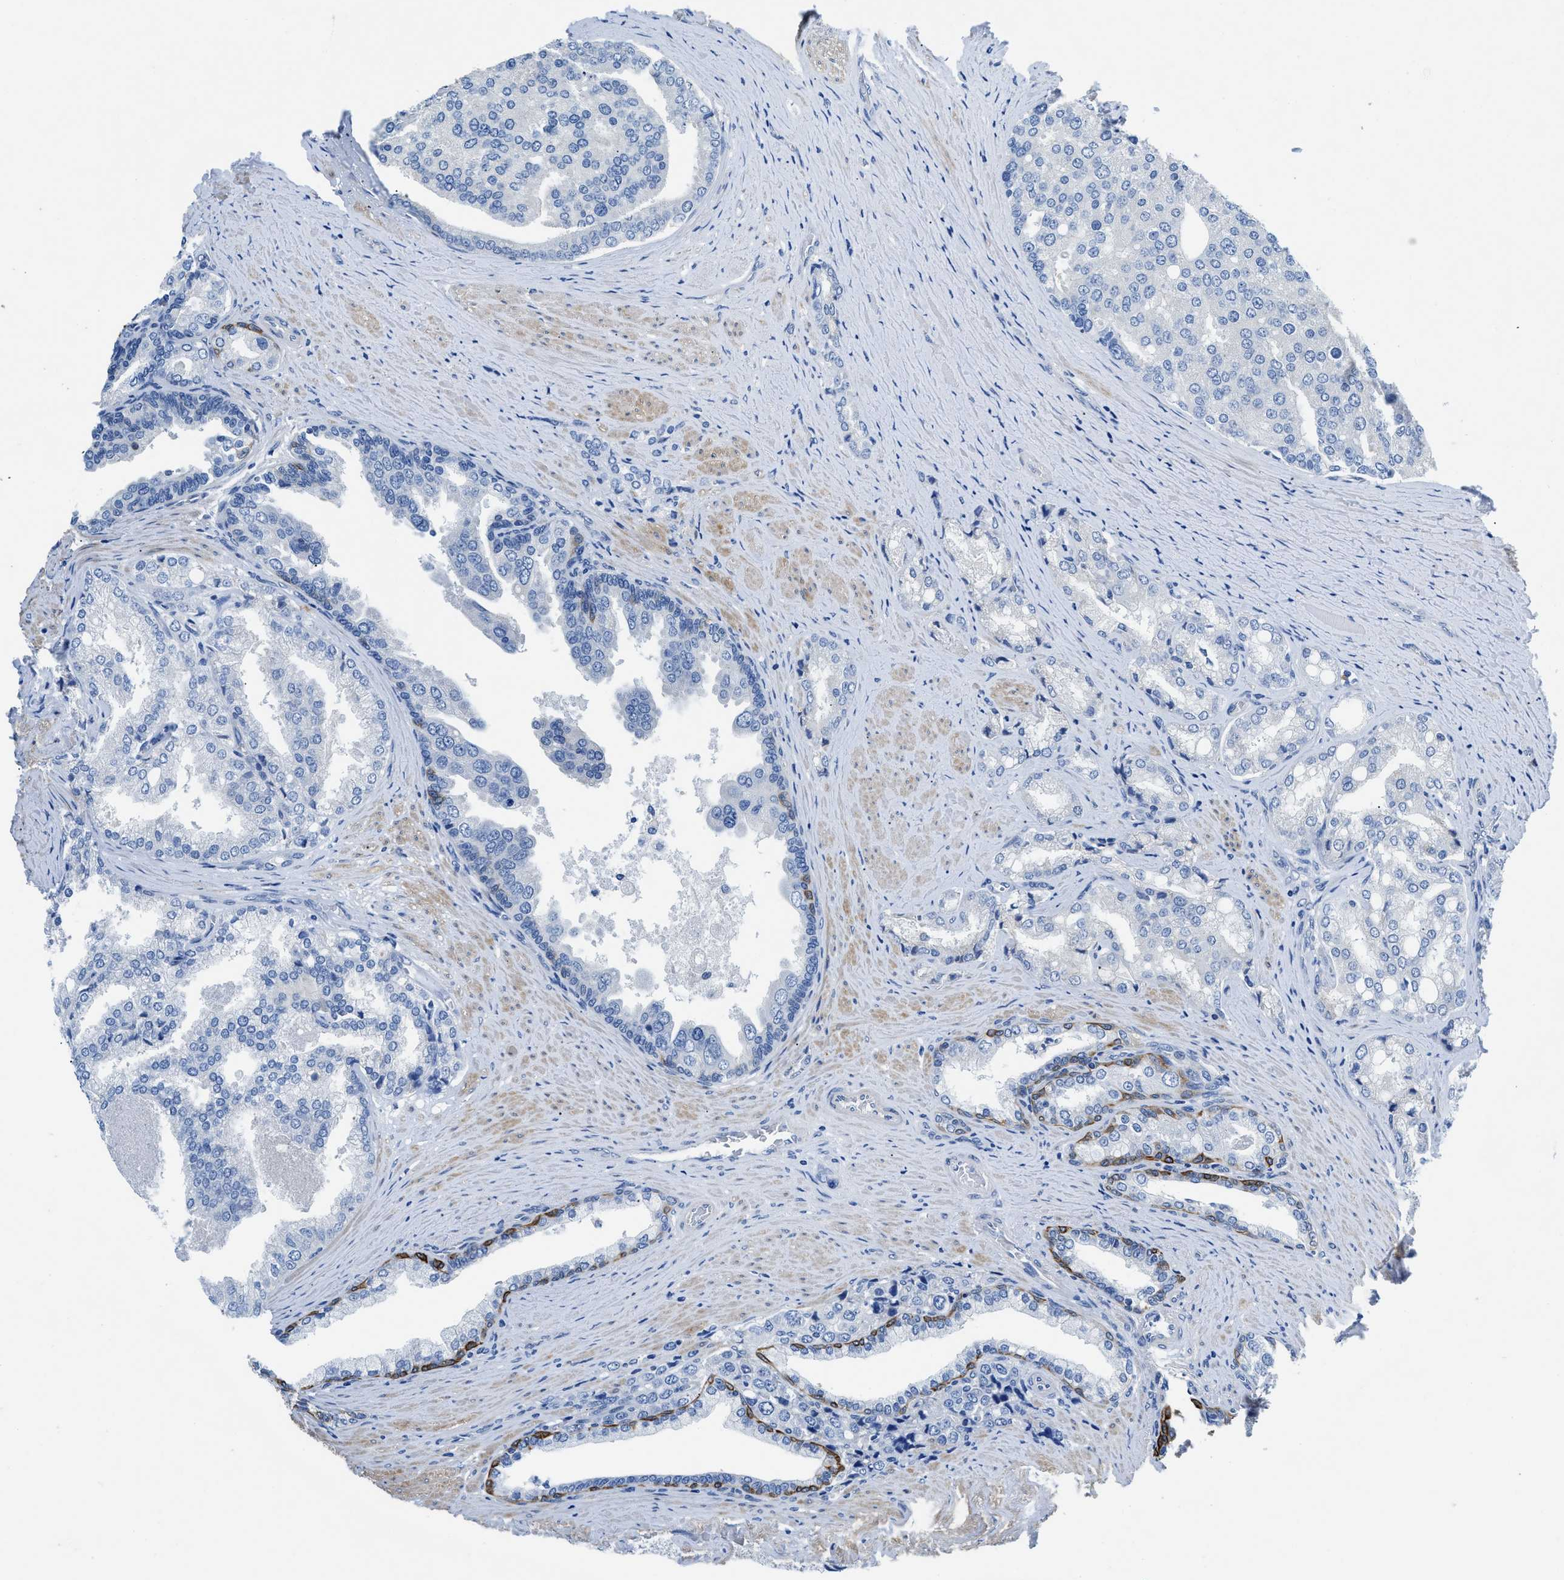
{"staining": {"intensity": "negative", "quantity": "none", "location": "none"}, "tissue": "prostate cancer", "cell_type": "Tumor cells", "image_type": "cancer", "snomed": [{"axis": "morphology", "description": "Adenocarcinoma, High grade"}, {"axis": "topography", "description": "Prostate"}], "caption": "Prostate cancer was stained to show a protein in brown. There is no significant expression in tumor cells. (IHC, brightfield microscopy, high magnification).", "gene": "SLC10A6", "patient": {"sex": "male", "age": 50}}